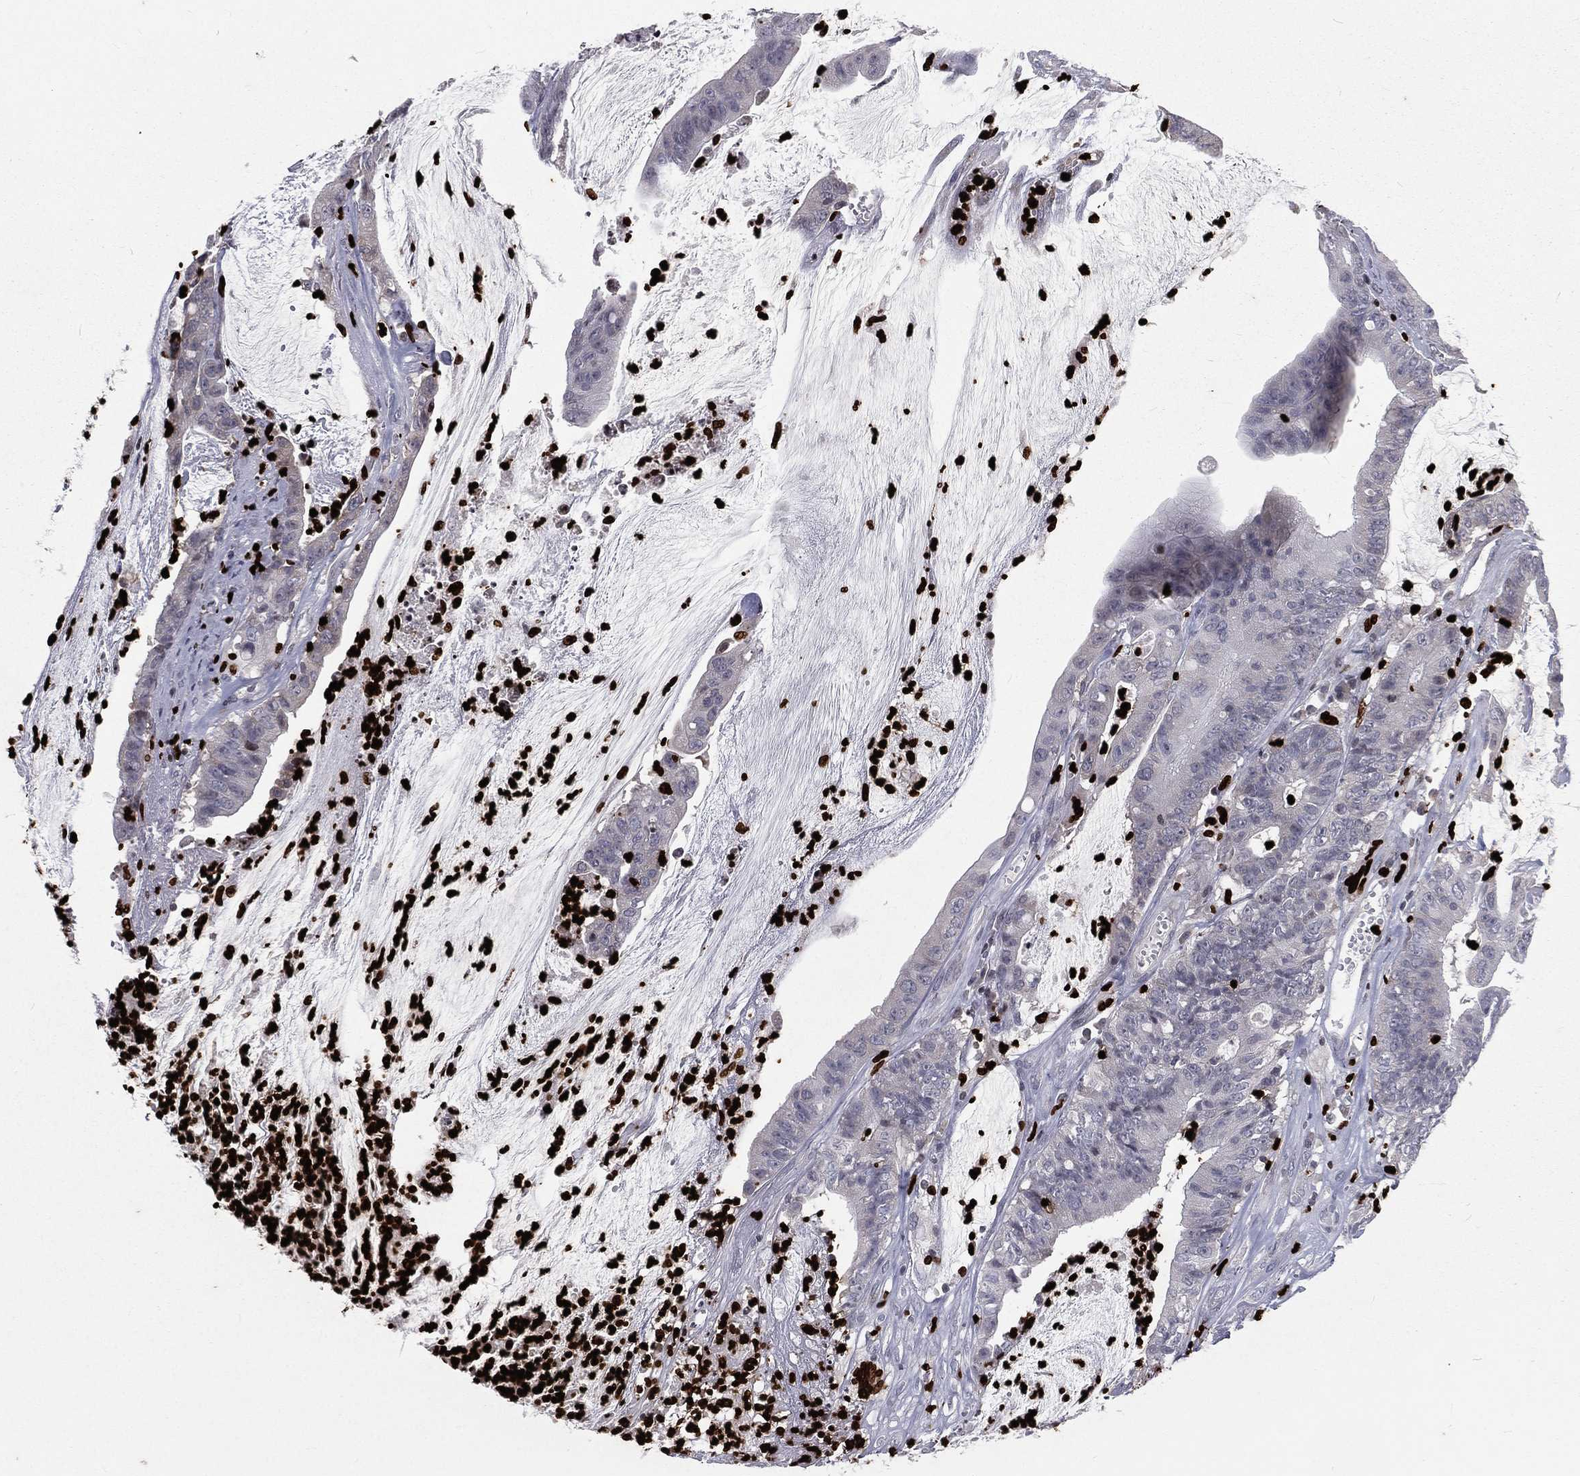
{"staining": {"intensity": "negative", "quantity": "none", "location": "none"}, "tissue": "colorectal cancer", "cell_type": "Tumor cells", "image_type": "cancer", "snomed": [{"axis": "morphology", "description": "Adenocarcinoma, NOS"}, {"axis": "topography", "description": "Colon"}], "caption": "Tumor cells are negative for protein expression in human colorectal cancer (adenocarcinoma).", "gene": "MNDA", "patient": {"sex": "female", "age": 69}}